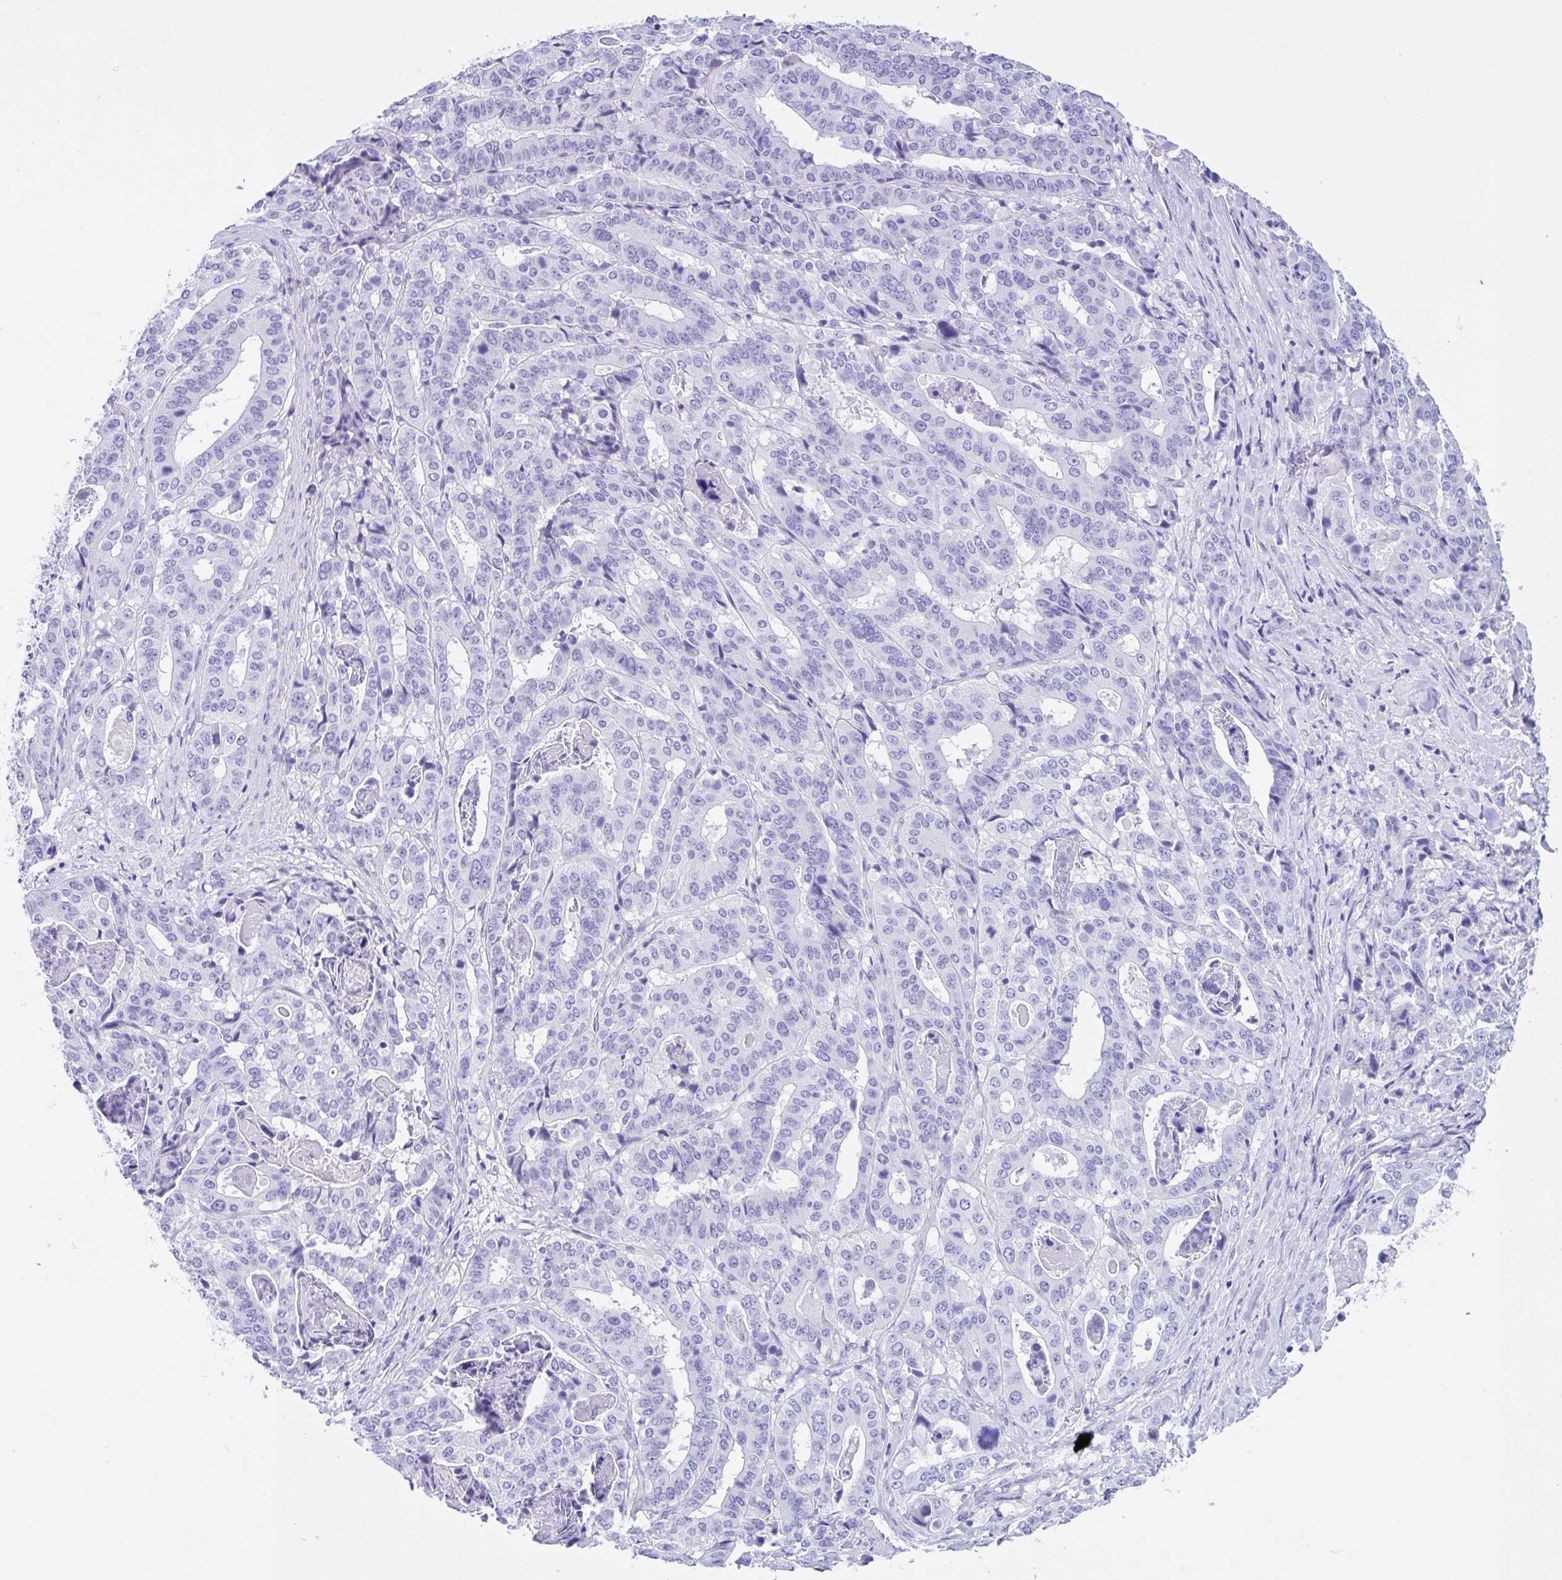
{"staining": {"intensity": "negative", "quantity": "none", "location": "none"}, "tissue": "stomach cancer", "cell_type": "Tumor cells", "image_type": "cancer", "snomed": [{"axis": "morphology", "description": "Adenocarcinoma, NOS"}, {"axis": "topography", "description": "Stomach"}], "caption": "Stomach cancer (adenocarcinoma) was stained to show a protein in brown. There is no significant positivity in tumor cells.", "gene": "OR4N4", "patient": {"sex": "male", "age": 48}}